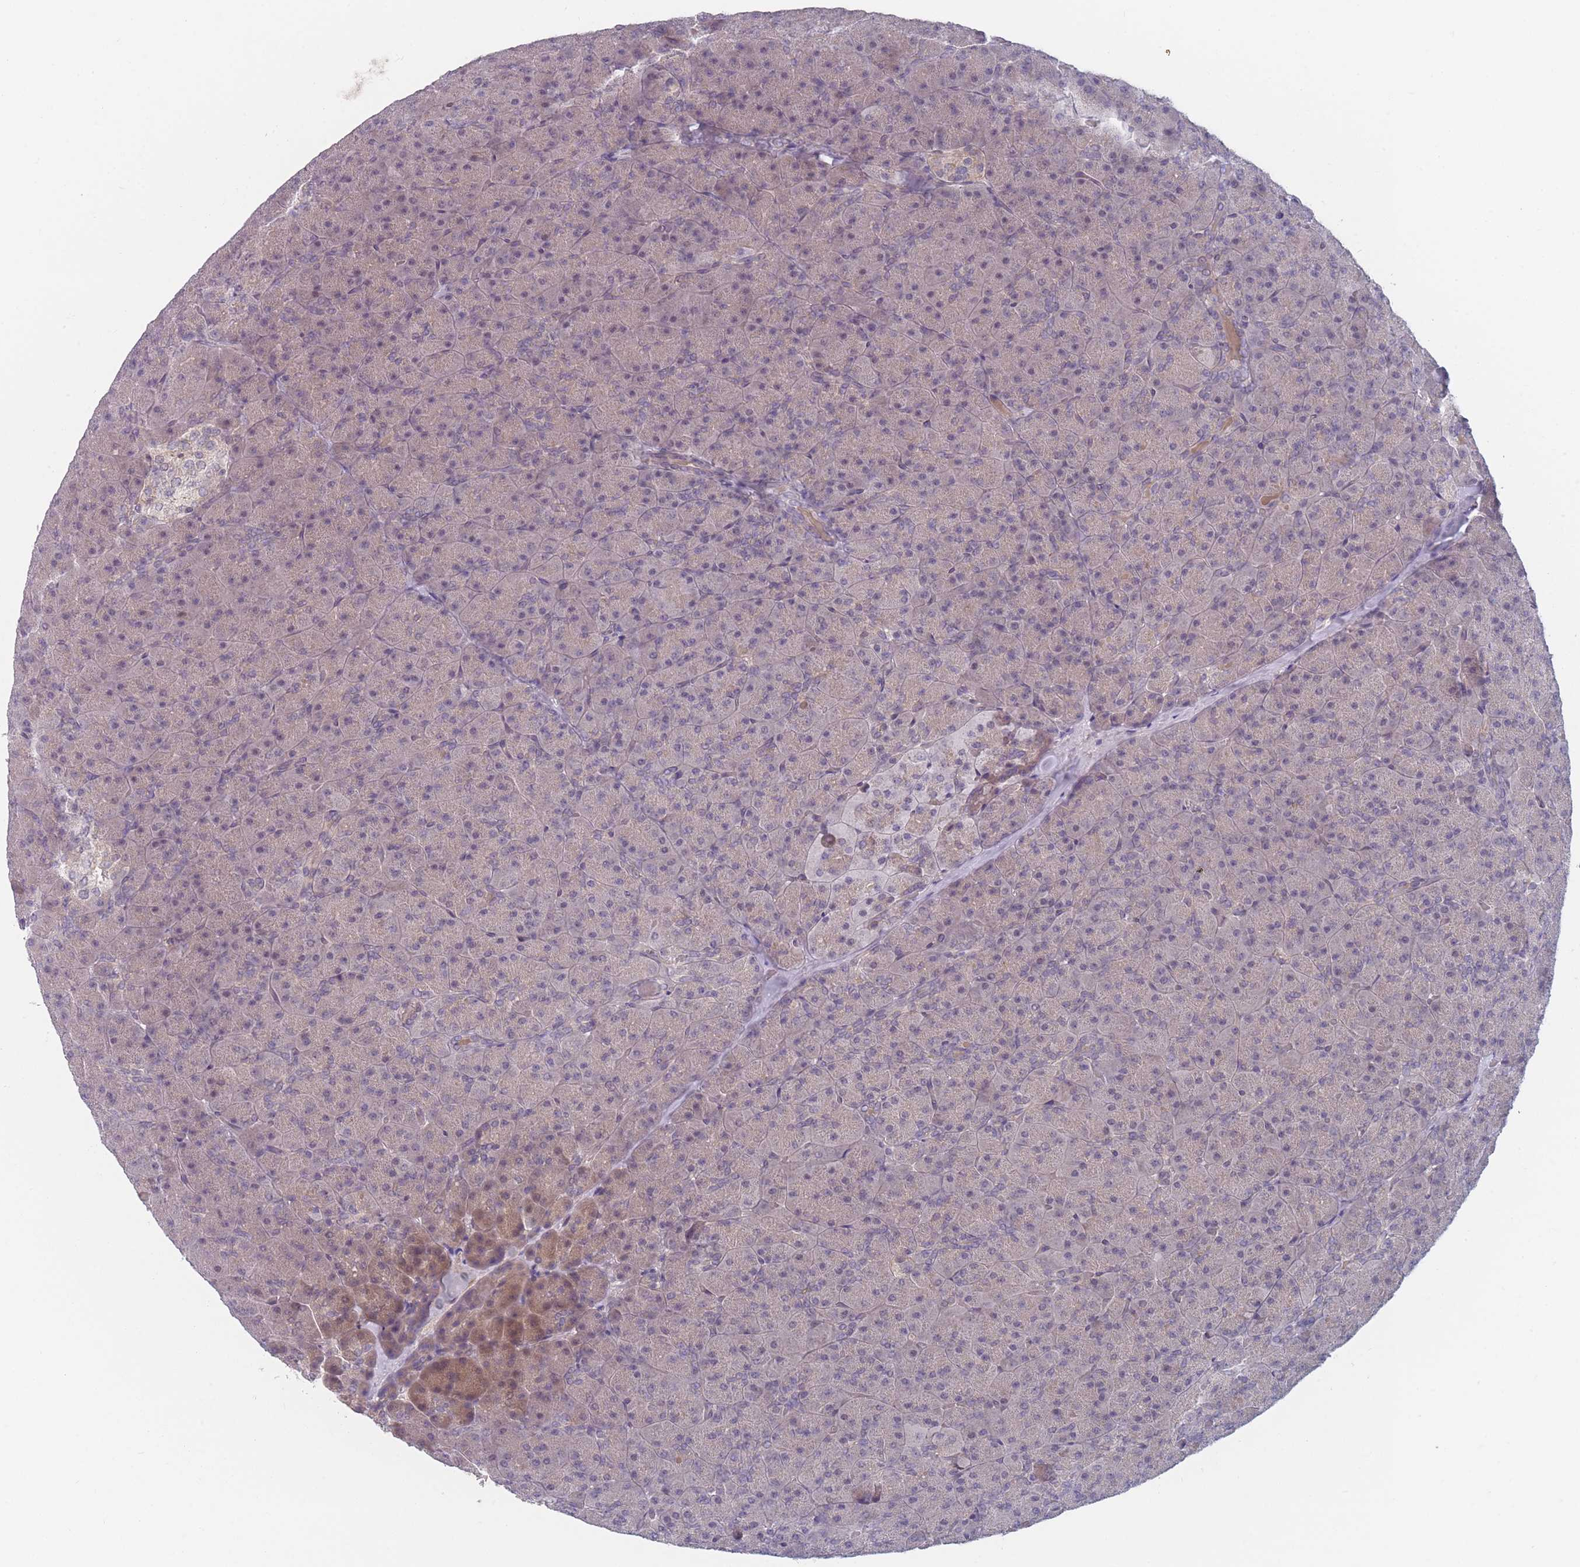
{"staining": {"intensity": "moderate", "quantity": "<25%", "location": "cytoplasmic/membranous,nuclear"}, "tissue": "pancreas", "cell_type": "Exocrine glandular cells", "image_type": "normal", "snomed": [{"axis": "morphology", "description": "Normal tissue, NOS"}, {"axis": "topography", "description": "Pancreas"}], "caption": "This is a micrograph of IHC staining of normal pancreas, which shows moderate staining in the cytoplasmic/membranous,nuclear of exocrine glandular cells.", "gene": "ANKRD10", "patient": {"sex": "male", "age": 36}}